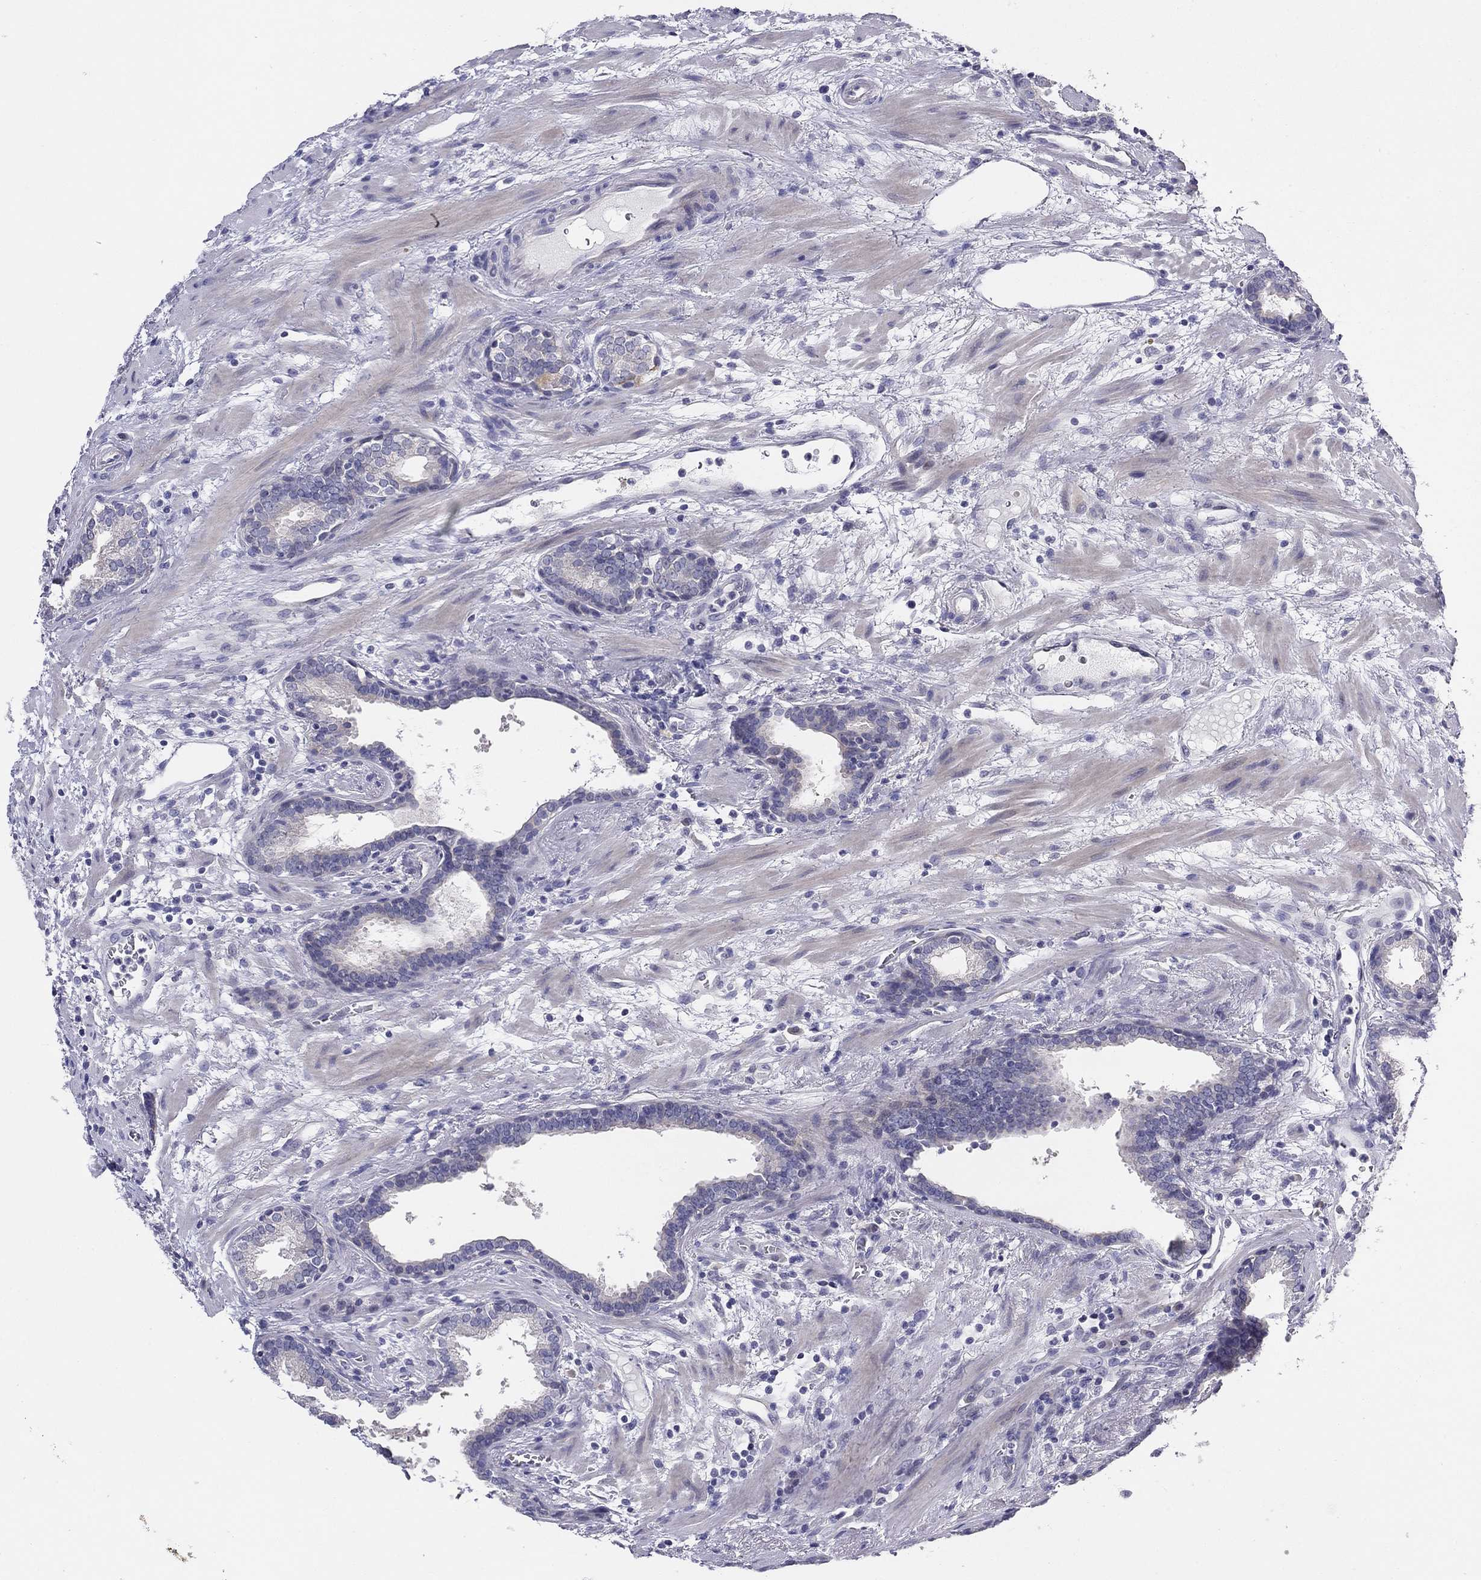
{"staining": {"intensity": "negative", "quantity": "none", "location": "none"}, "tissue": "prostate cancer", "cell_type": "Tumor cells", "image_type": "cancer", "snomed": [{"axis": "morphology", "description": "Adenocarcinoma, NOS"}, {"axis": "topography", "description": "Prostate"}], "caption": "Tumor cells show no significant protein staining in prostate cancer (adenocarcinoma).", "gene": "MGAT4C", "patient": {"sex": "male", "age": 66}}